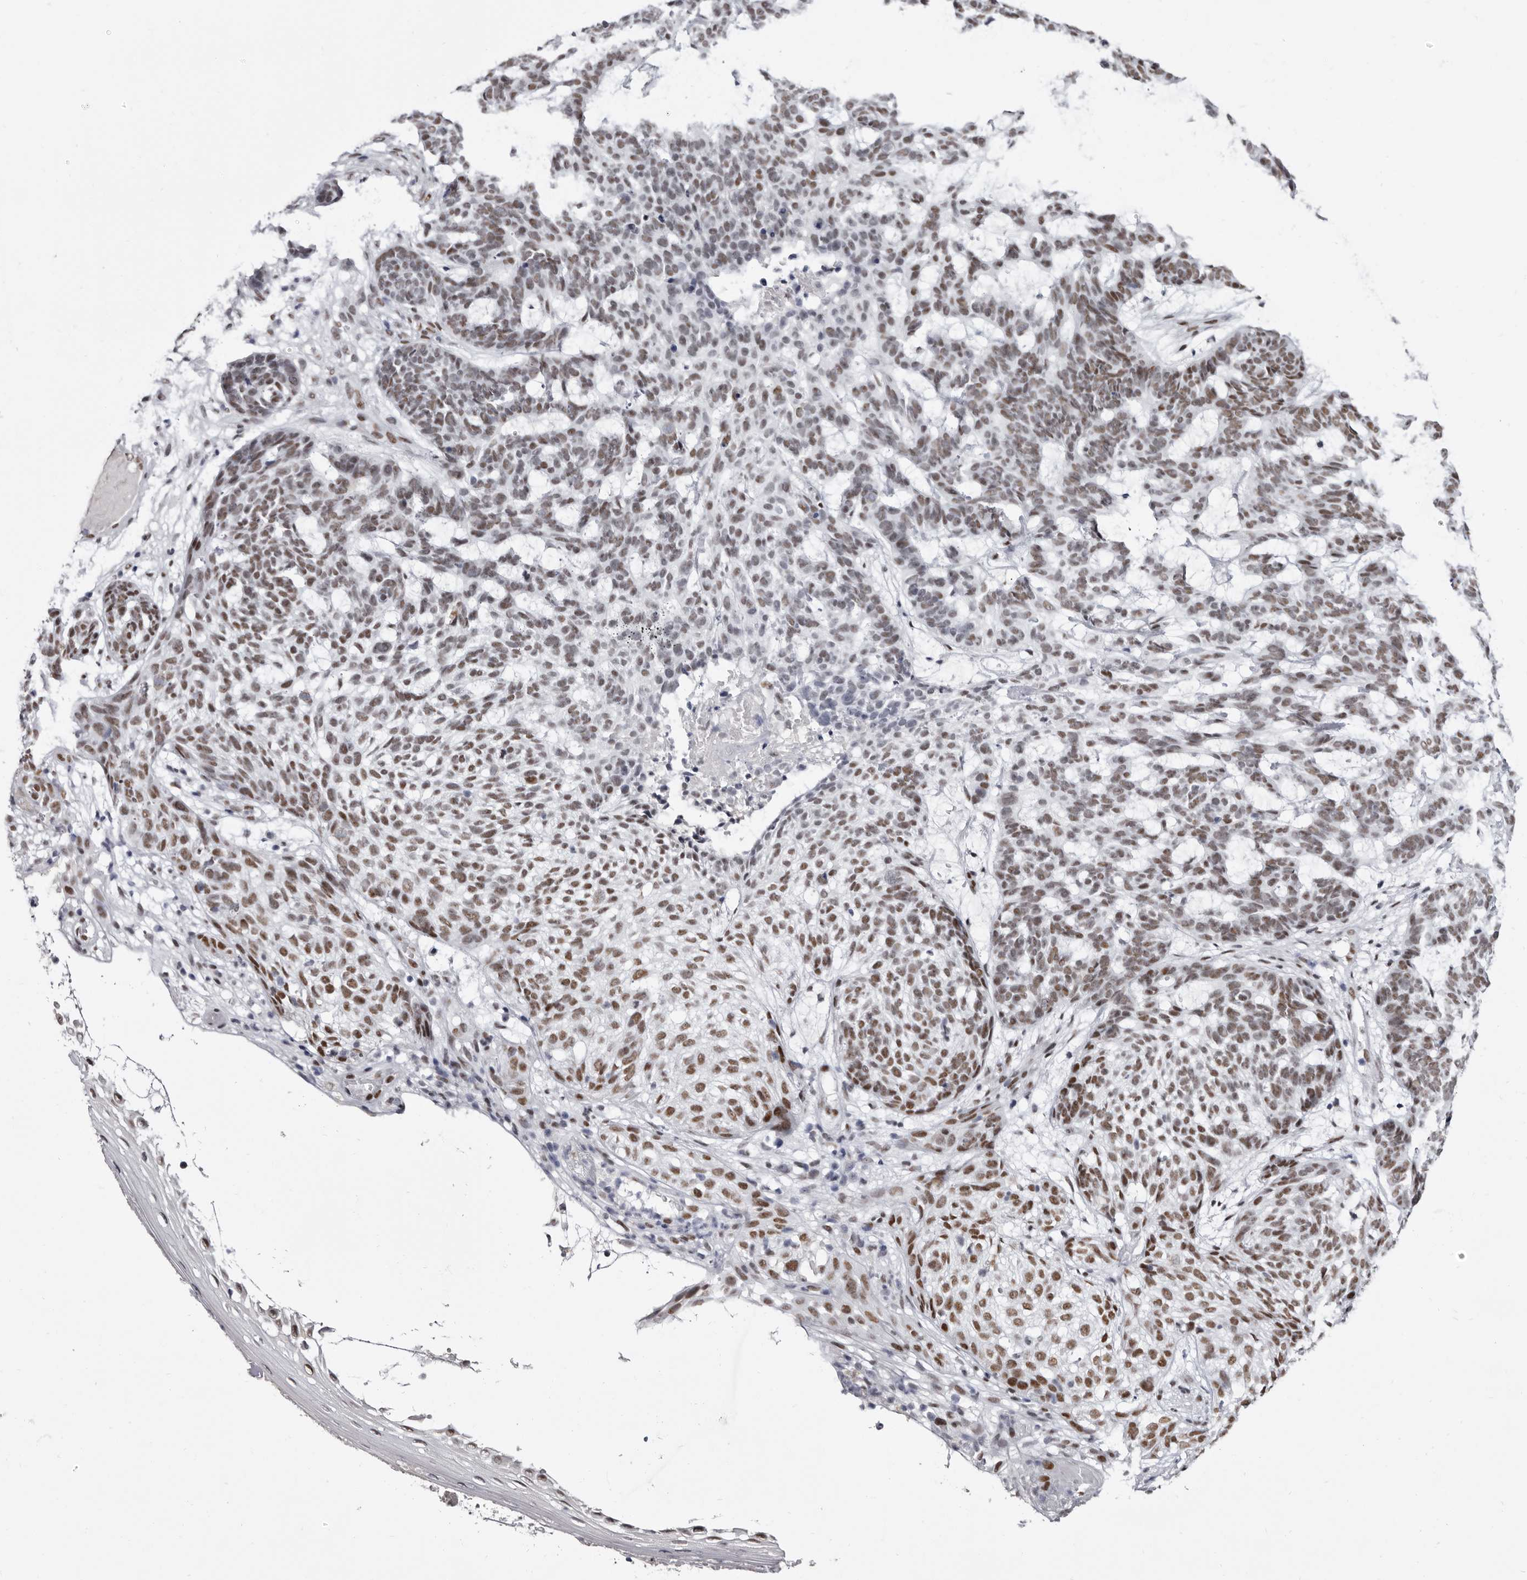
{"staining": {"intensity": "weak", "quantity": "25%-75%", "location": "nuclear"}, "tissue": "skin cancer", "cell_type": "Tumor cells", "image_type": "cancer", "snomed": [{"axis": "morphology", "description": "Basal cell carcinoma"}, {"axis": "topography", "description": "Skin"}], "caption": "Tumor cells display weak nuclear expression in approximately 25%-75% of cells in skin cancer.", "gene": "ZNF326", "patient": {"sex": "male", "age": 85}}